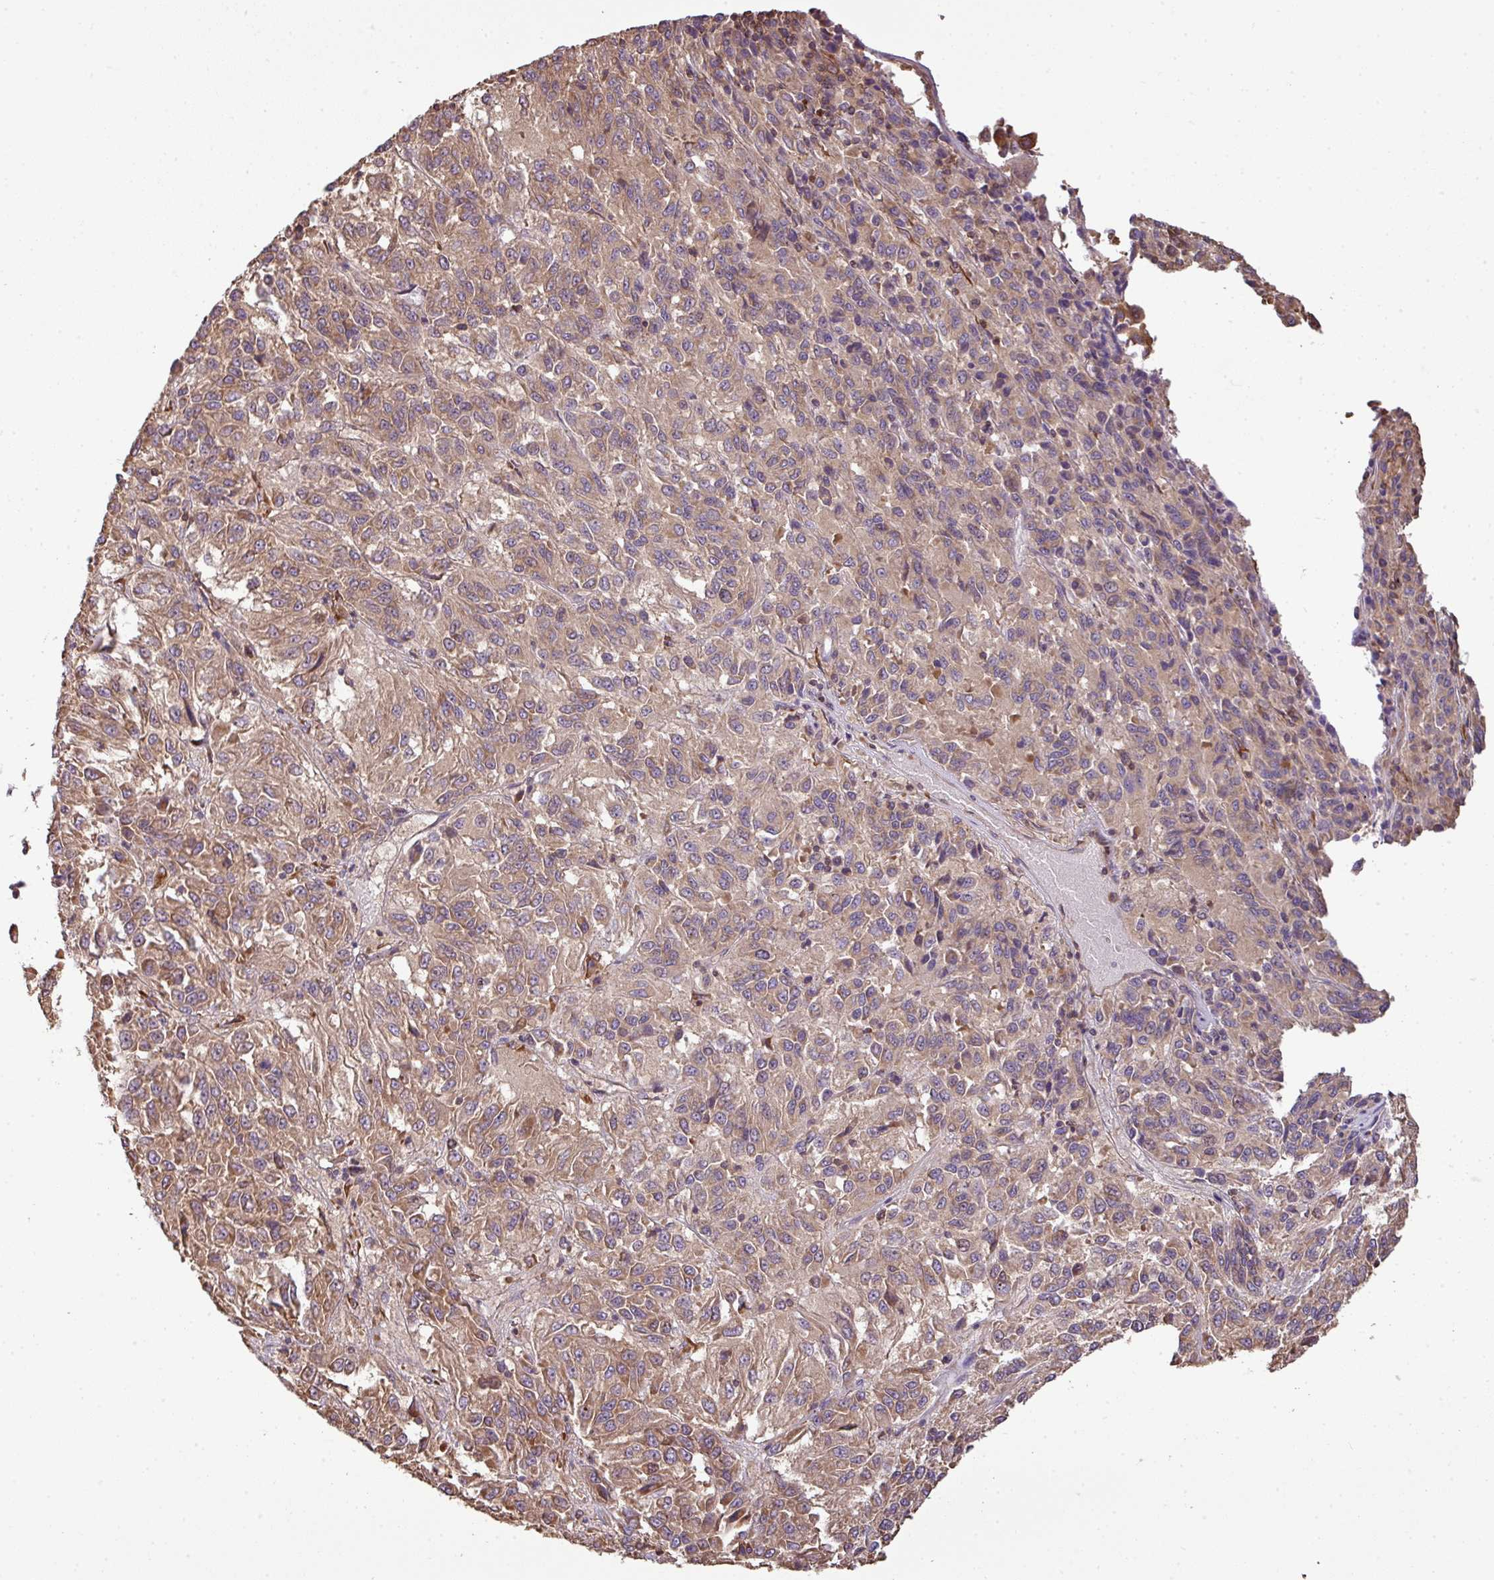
{"staining": {"intensity": "moderate", "quantity": ">75%", "location": "cytoplasmic/membranous"}, "tissue": "melanoma", "cell_type": "Tumor cells", "image_type": "cancer", "snomed": [{"axis": "morphology", "description": "Malignant melanoma, Metastatic site"}, {"axis": "topography", "description": "Lung"}], "caption": "Immunohistochemistry (IHC) of human melanoma exhibits medium levels of moderate cytoplasmic/membranous staining in about >75% of tumor cells. (DAB (3,3'-diaminobenzidine) IHC with brightfield microscopy, high magnification).", "gene": "VENTX", "patient": {"sex": "male", "age": 64}}